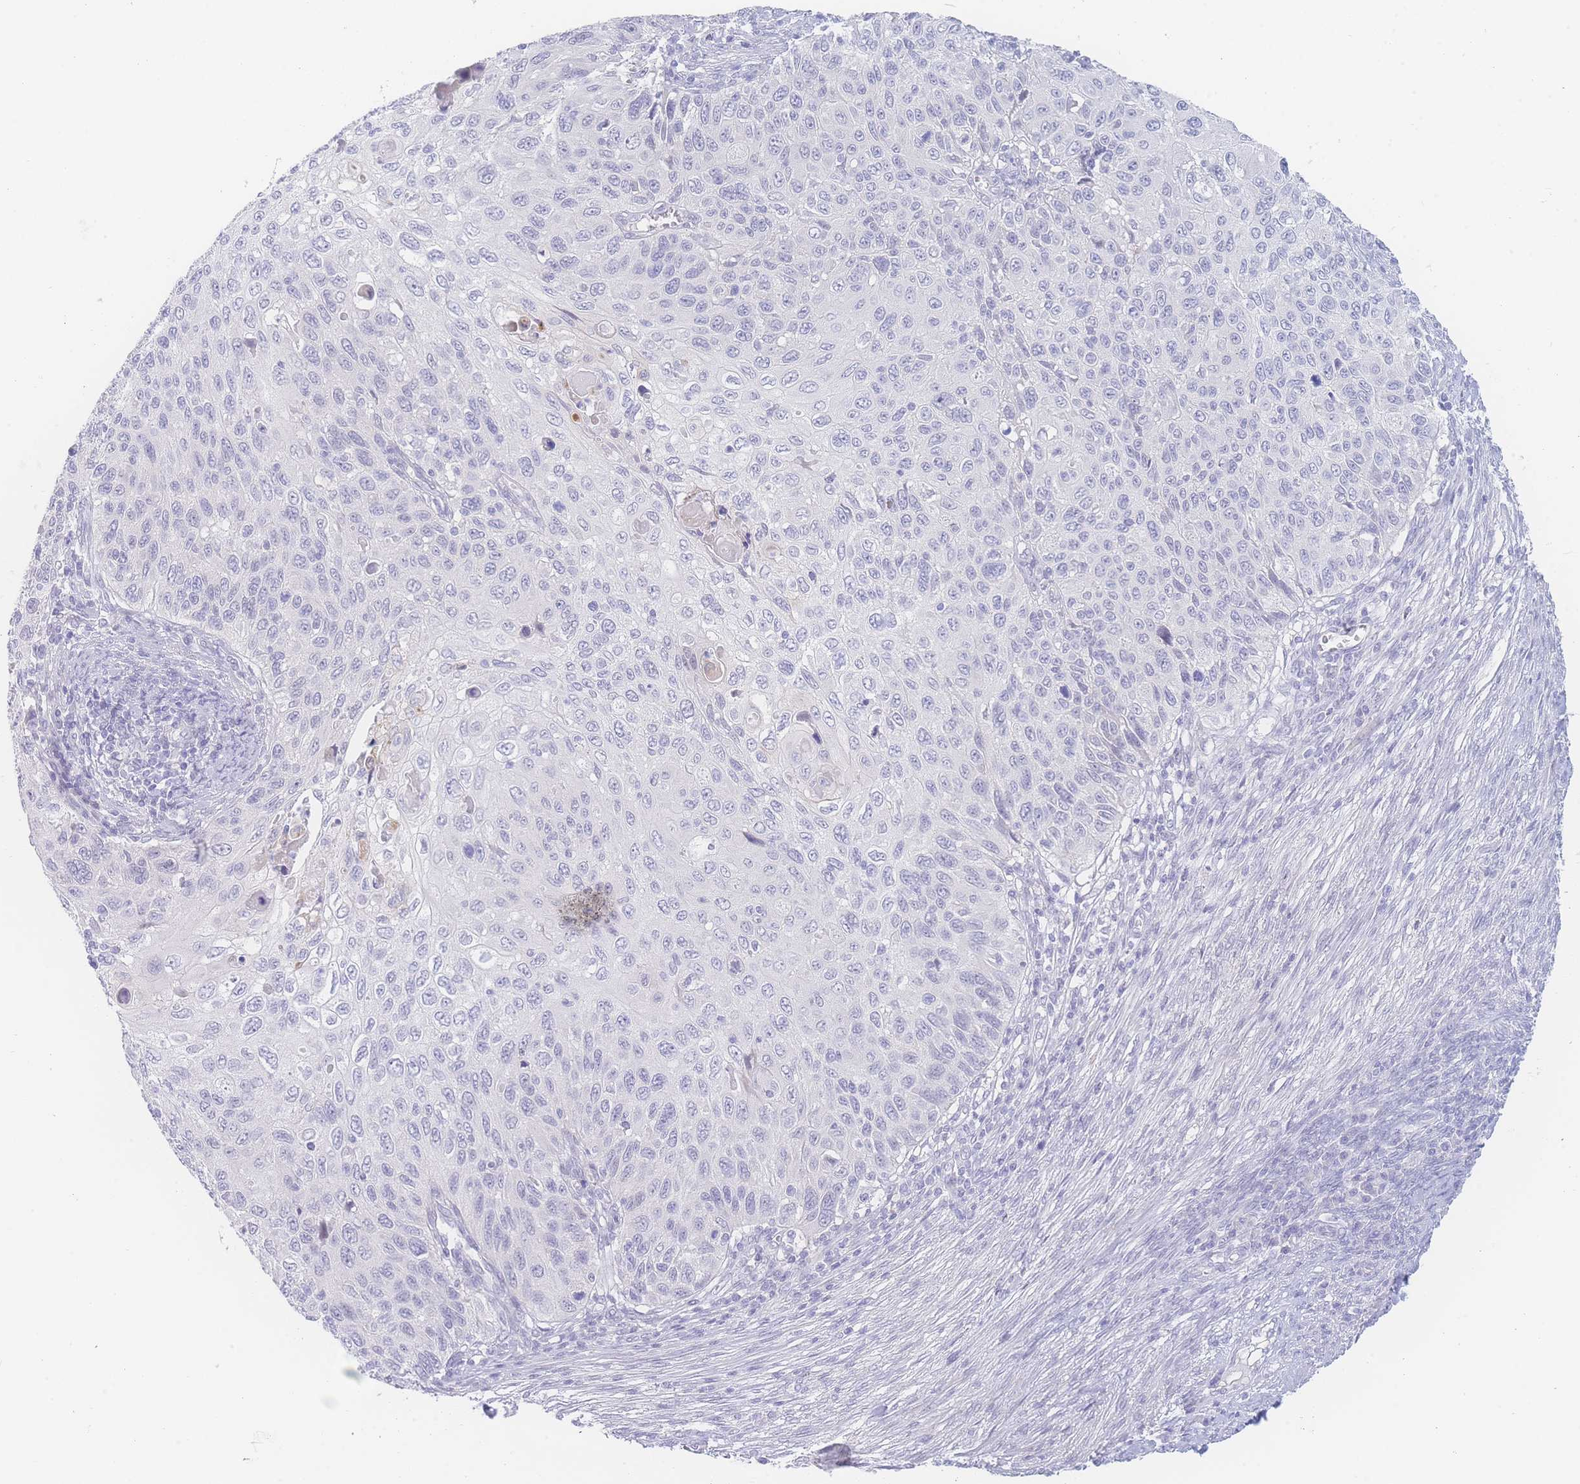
{"staining": {"intensity": "negative", "quantity": "none", "location": "none"}, "tissue": "cervical cancer", "cell_type": "Tumor cells", "image_type": "cancer", "snomed": [{"axis": "morphology", "description": "Squamous cell carcinoma, NOS"}, {"axis": "topography", "description": "Cervix"}], "caption": "IHC of human cervical cancer displays no expression in tumor cells.", "gene": "PRSS22", "patient": {"sex": "female", "age": 70}}